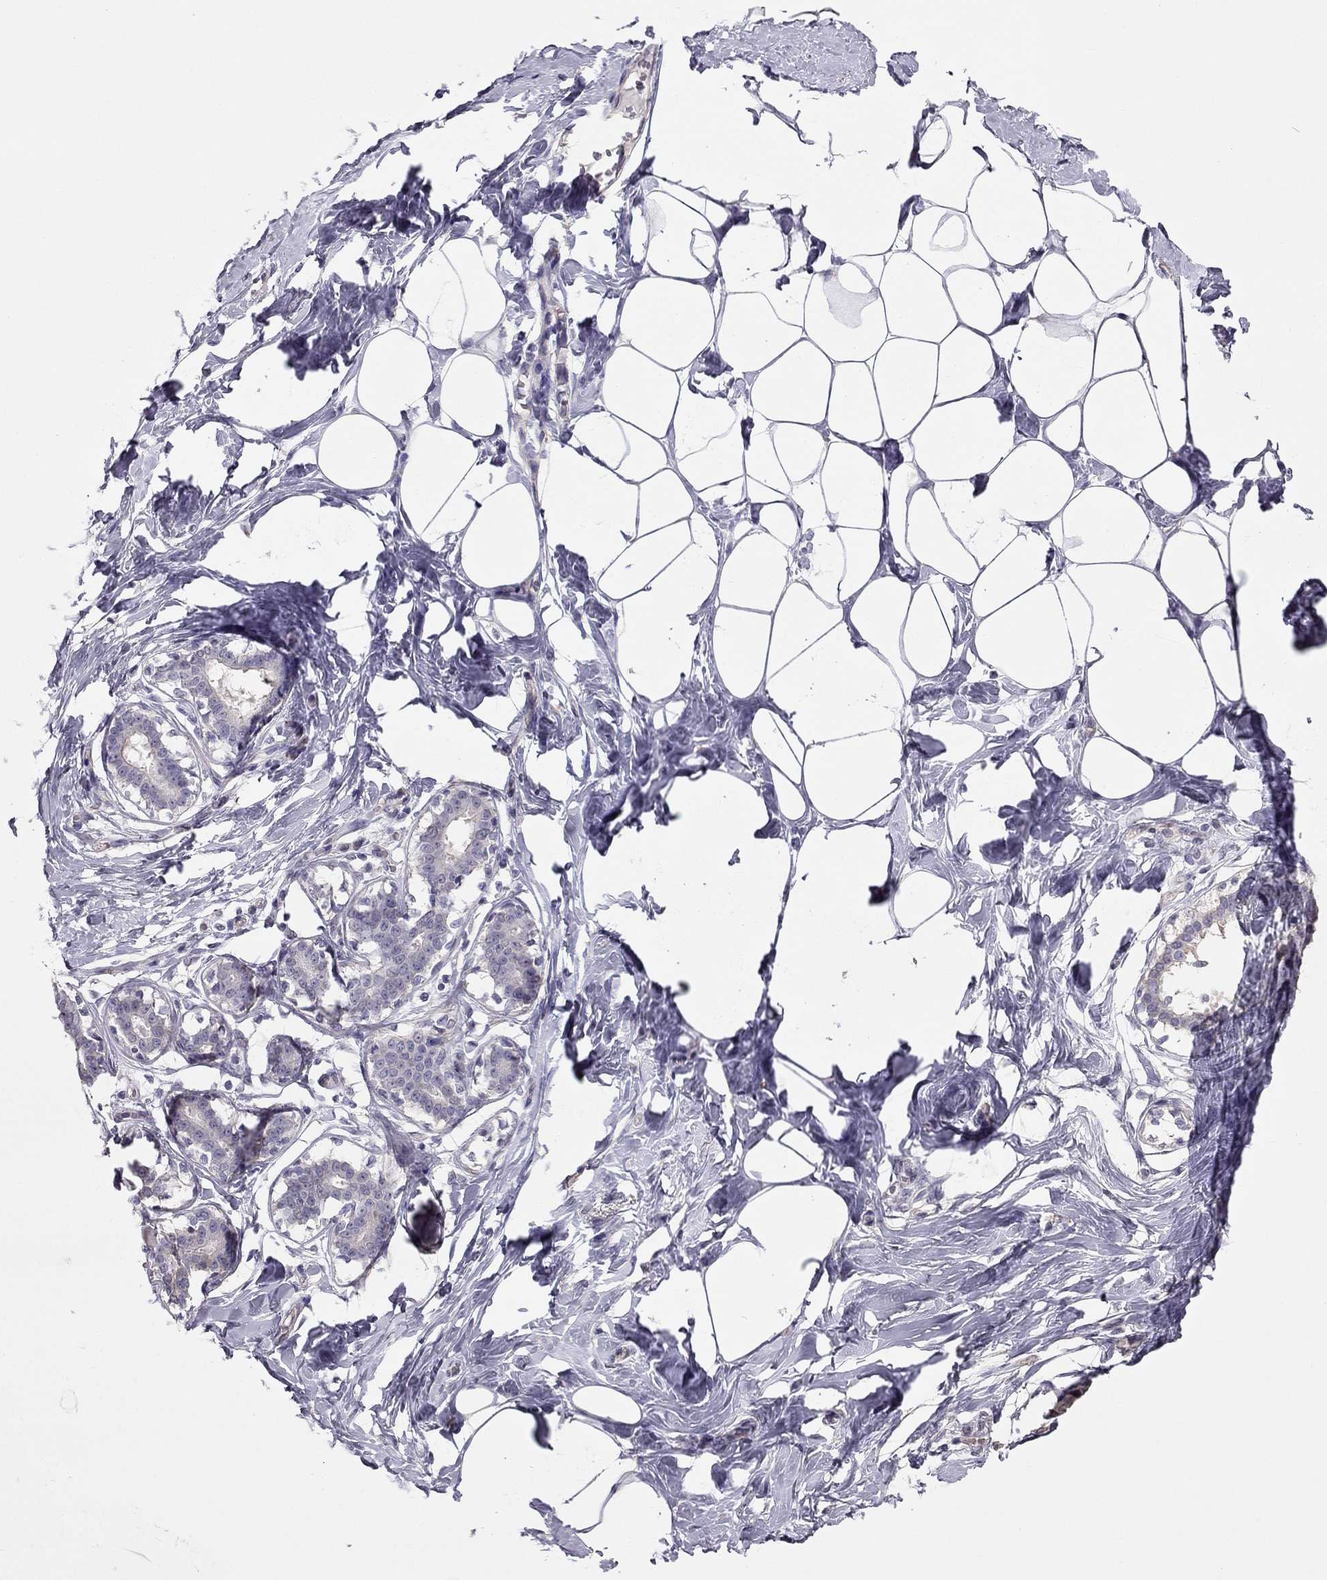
{"staining": {"intensity": "negative", "quantity": "none", "location": "none"}, "tissue": "breast", "cell_type": "Adipocytes", "image_type": "normal", "snomed": [{"axis": "morphology", "description": "Normal tissue, NOS"}, {"axis": "morphology", "description": "Lobular carcinoma, in situ"}, {"axis": "topography", "description": "Breast"}], "caption": "The photomicrograph displays no significant positivity in adipocytes of breast.", "gene": "HSFX1", "patient": {"sex": "female", "age": 35}}